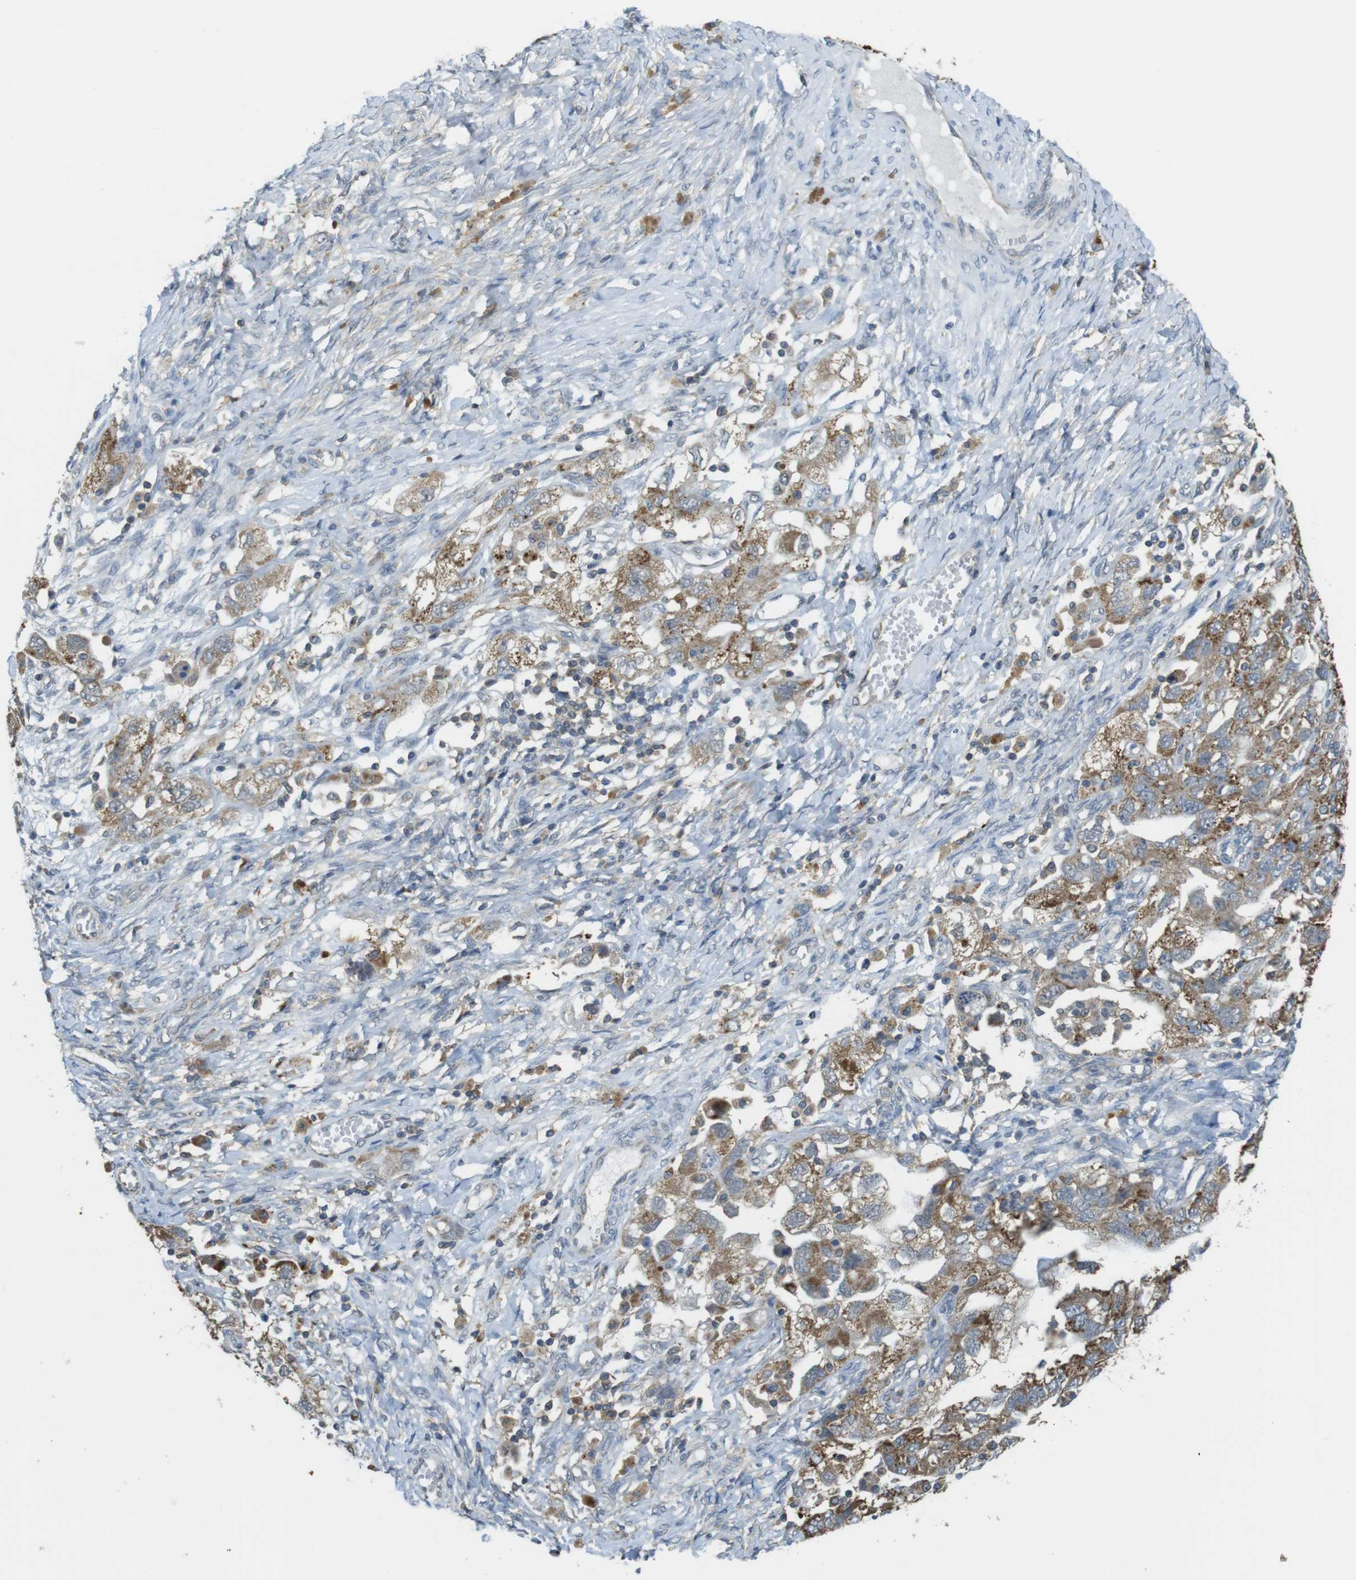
{"staining": {"intensity": "moderate", "quantity": ">75%", "location": "cytoplasmic/membranous"}, "tissue": "ovarian cancer", "cell_type": "Tumor cells", "image_type": "cancer", "snomed": [{"axis": "morphology", "description": "Carcinoma, NOS"}, {"axis": "morphology", "description": "Cystadenocarcinoma, serous, NOS"}, {"axis": "topography", "description": "Ovary"}], "caption": "Immunohistochemistry (IHC) histopathology image of ovarian cancer (serous cystadenocarcinoma) stained for a protein (brown), which demonstrates medium levels of moderate cytoplasmic/membranous staining in approximately >75% of tumor cells.", "gene": "BRI3BP", "patient": {"sex": "female", "age": 69}}